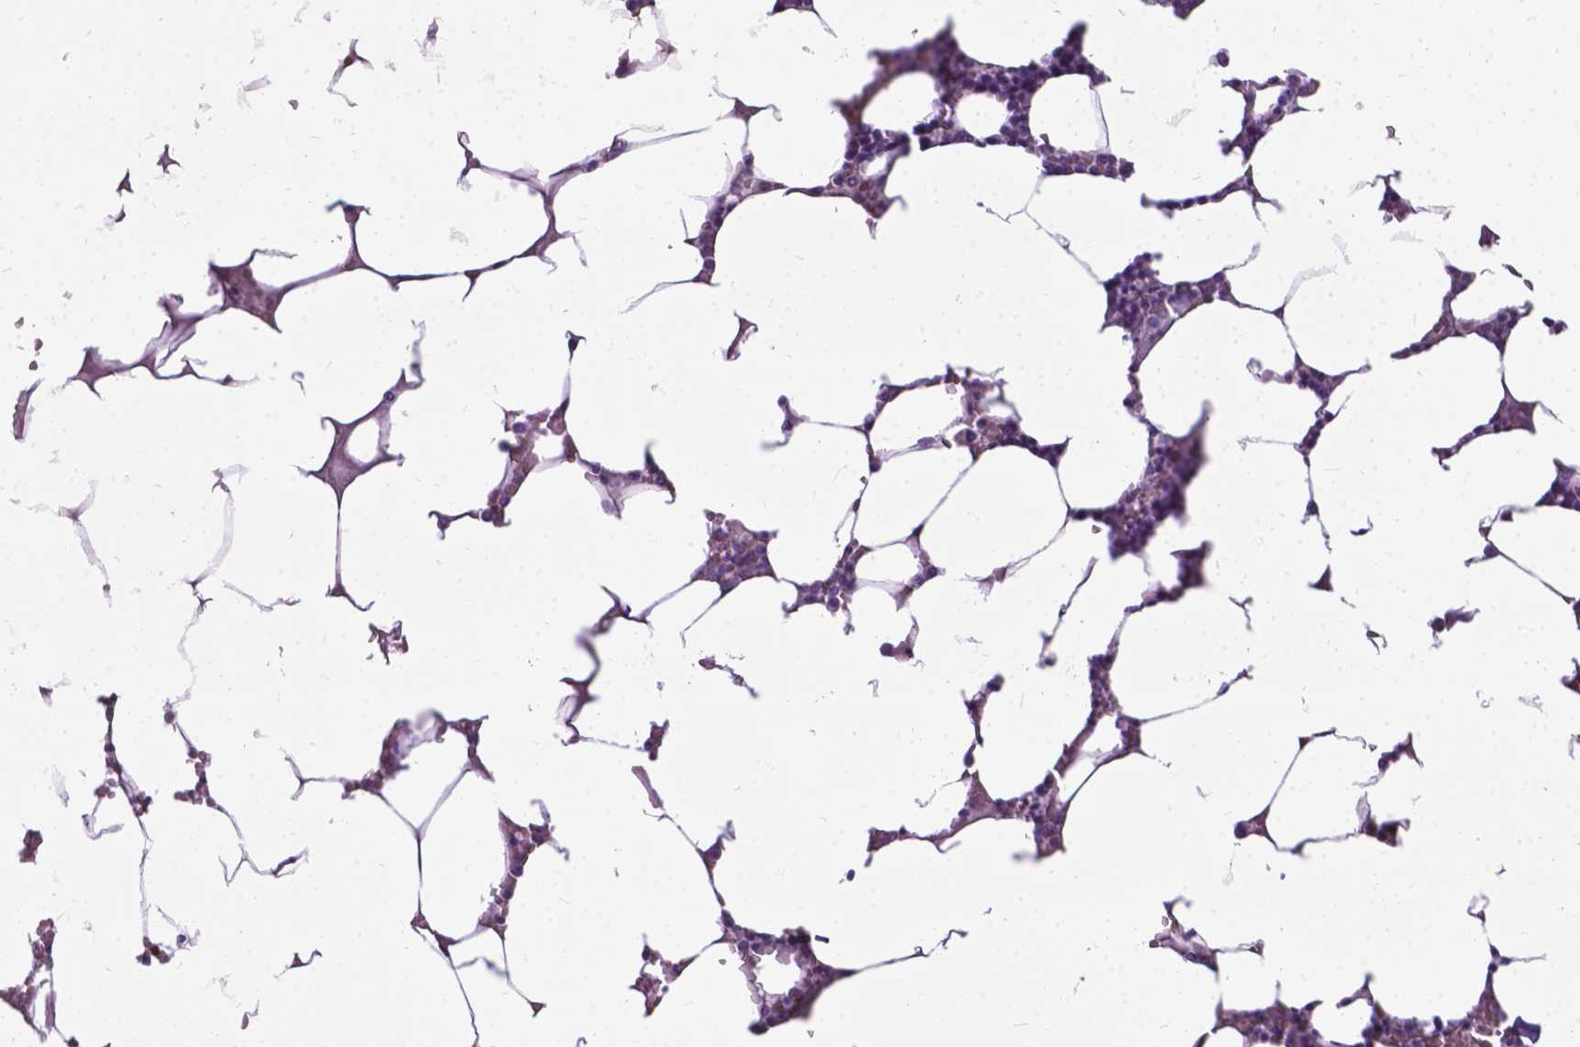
{"staining": {"intensity": "negative", "quantity": "none", "location": "none"}, "tissue": "bone marrow", "cell_type": "Hematopoietic cells", "image_type": "normal", "snomed": [{"axis": "morphology", "description": "Normal tissue, NOS"}, {"axis": "topography", "description": "Bone marrow"}], "caption": "A histopathology image of bone marrow stained for a protein reveals no brown staining in hematopoietic cells. The staining was performed using DAB (3,3'-diaminobenzidine) to visualize the protein expression in brown, while the nuclei were stained in blue with hematoxylin (Magnification: 20x).", "gene": "PROB1", "patient": {"sex": "female", "age": 52}}